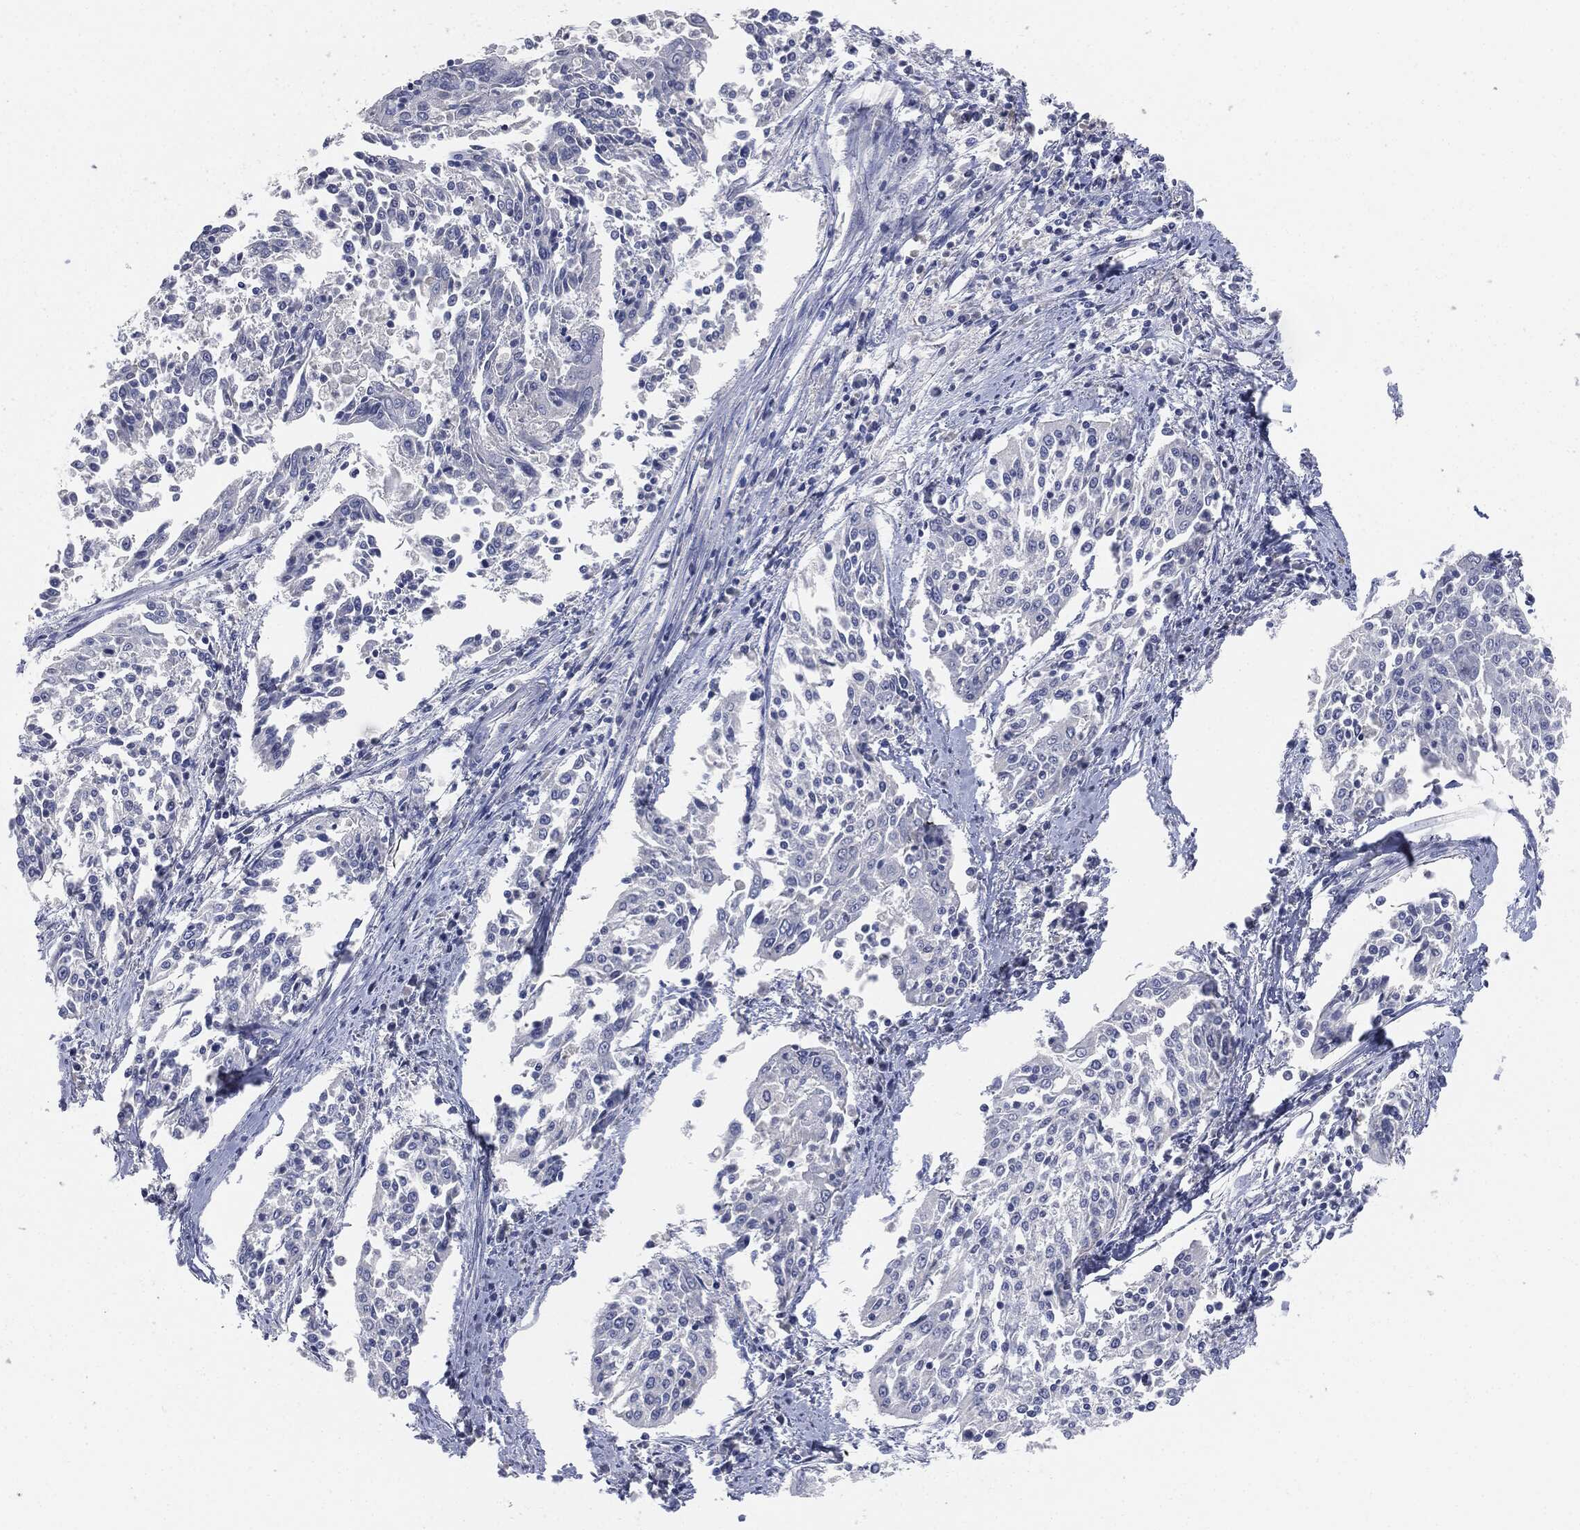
{"staining": {"intensity": "negative", "quantity": "none", "location": "none"}, "tissue": "cervical cancer", "cell_type": "Tumor cells", "image_type": "cancer", "snomed": [{"axis": "morphology", "description": "Squamous cell carcinoma, NOS"}, {"axis": "topography", "description": "Cervix"}], "caption": "IHC of human squamous cell carcinoma (cervical) demonstrates no positivity in tumor cells.", "gene": "APOB", "patient": {"sex": "female", "age": 41}}